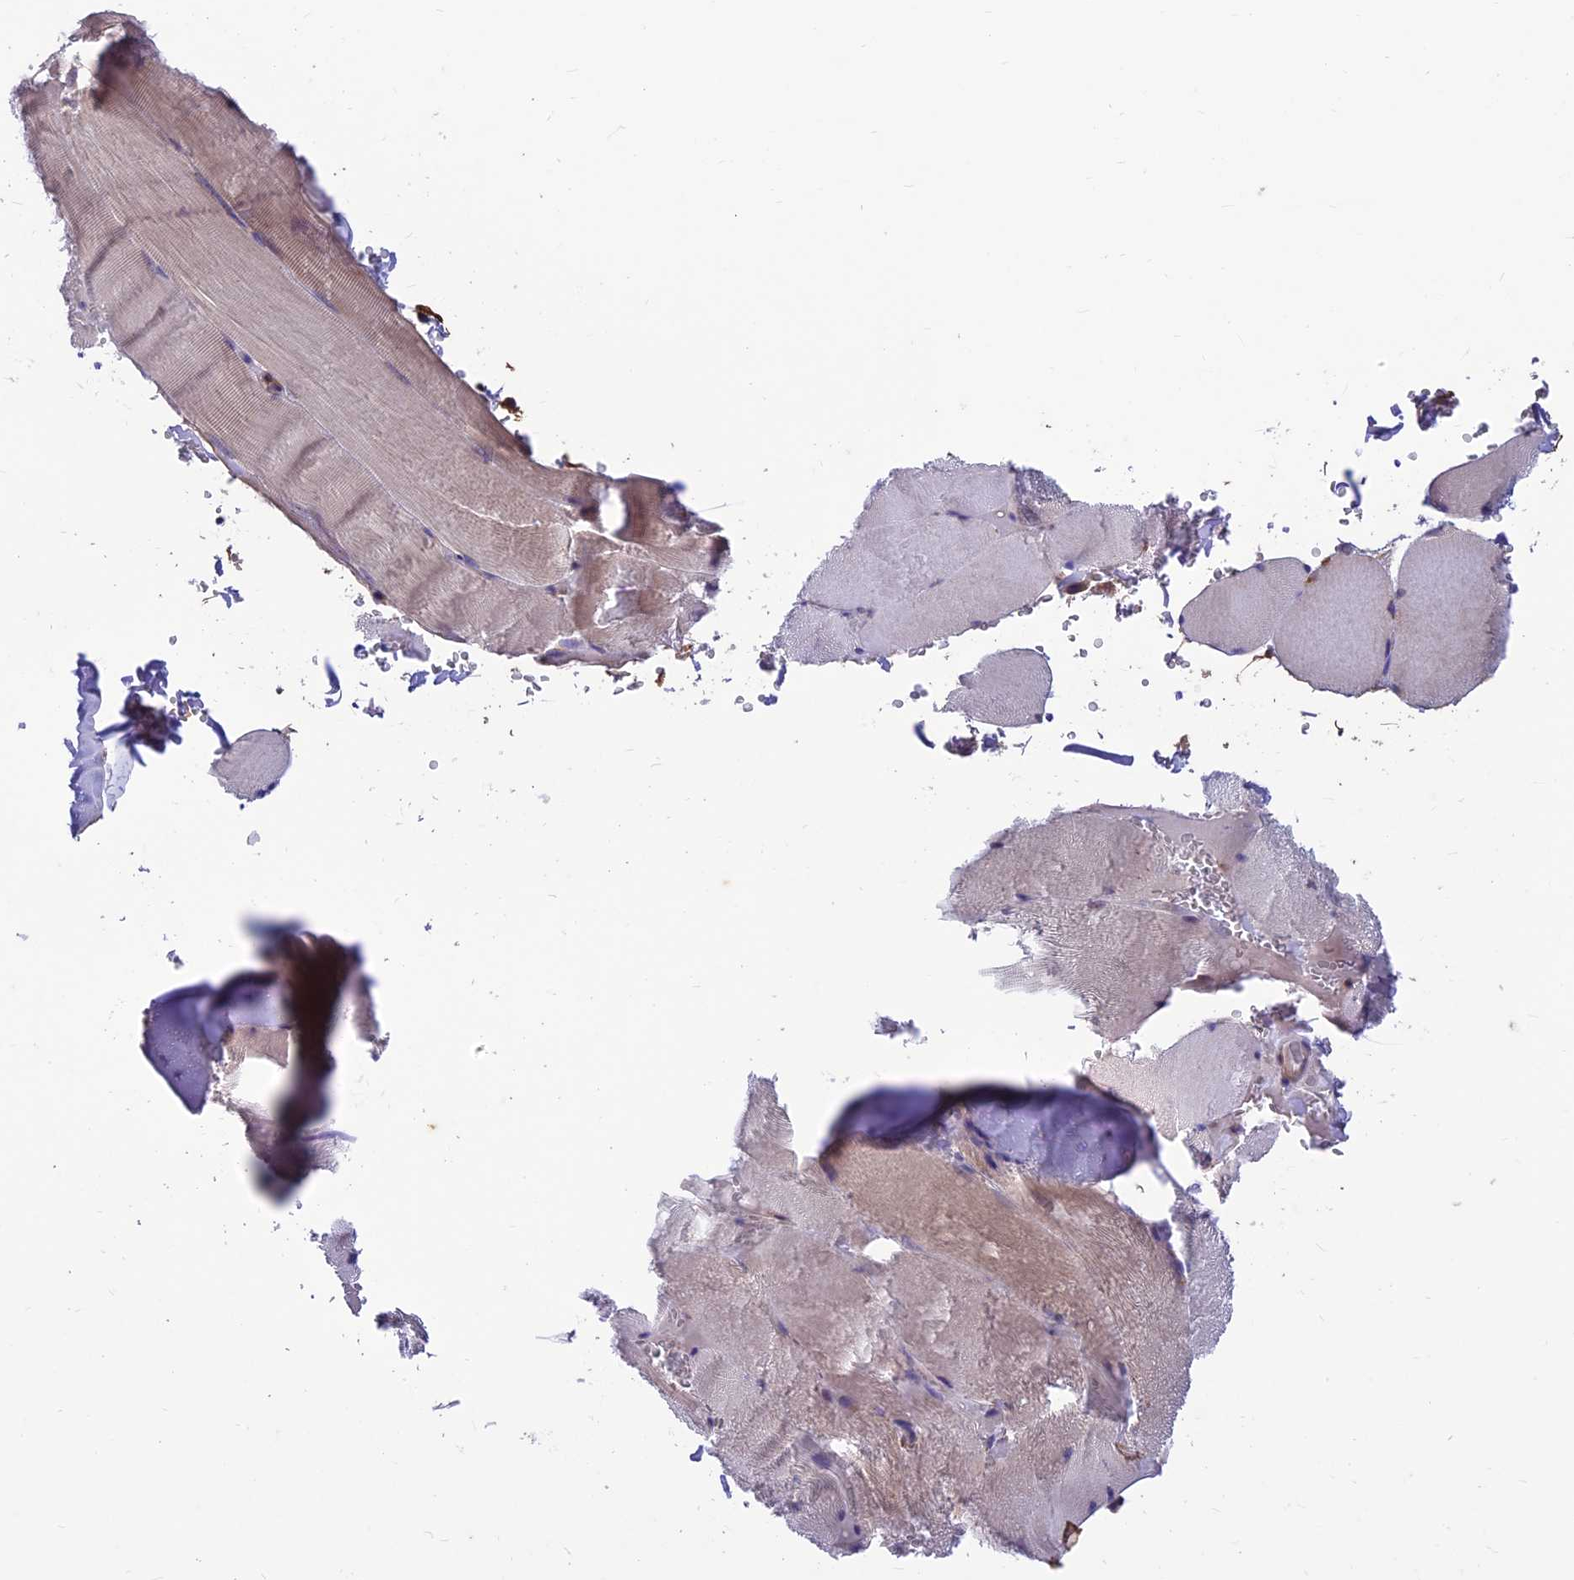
{"staining": {"intensity": "weak", "quantity": "<25%", "location": "cytoplasmic/membranous"}, "tissue": "skeletal muscle", "cell_type": "Myocytes", "image_type": "normal", "snomed": [{"axis": "morphology", "description": "Normal tissue, NOS"}, {"axis": "topography", "description": "Skeletal muscle"}, {"axis": "topography", "description": "Head-Neck"}], "caption": "The immunohistochemistry micrograph has no significant expression in myocytes of skeletal muscle.", "gene": "VPS16", "patient": {"sex": "male", "age": 66}}